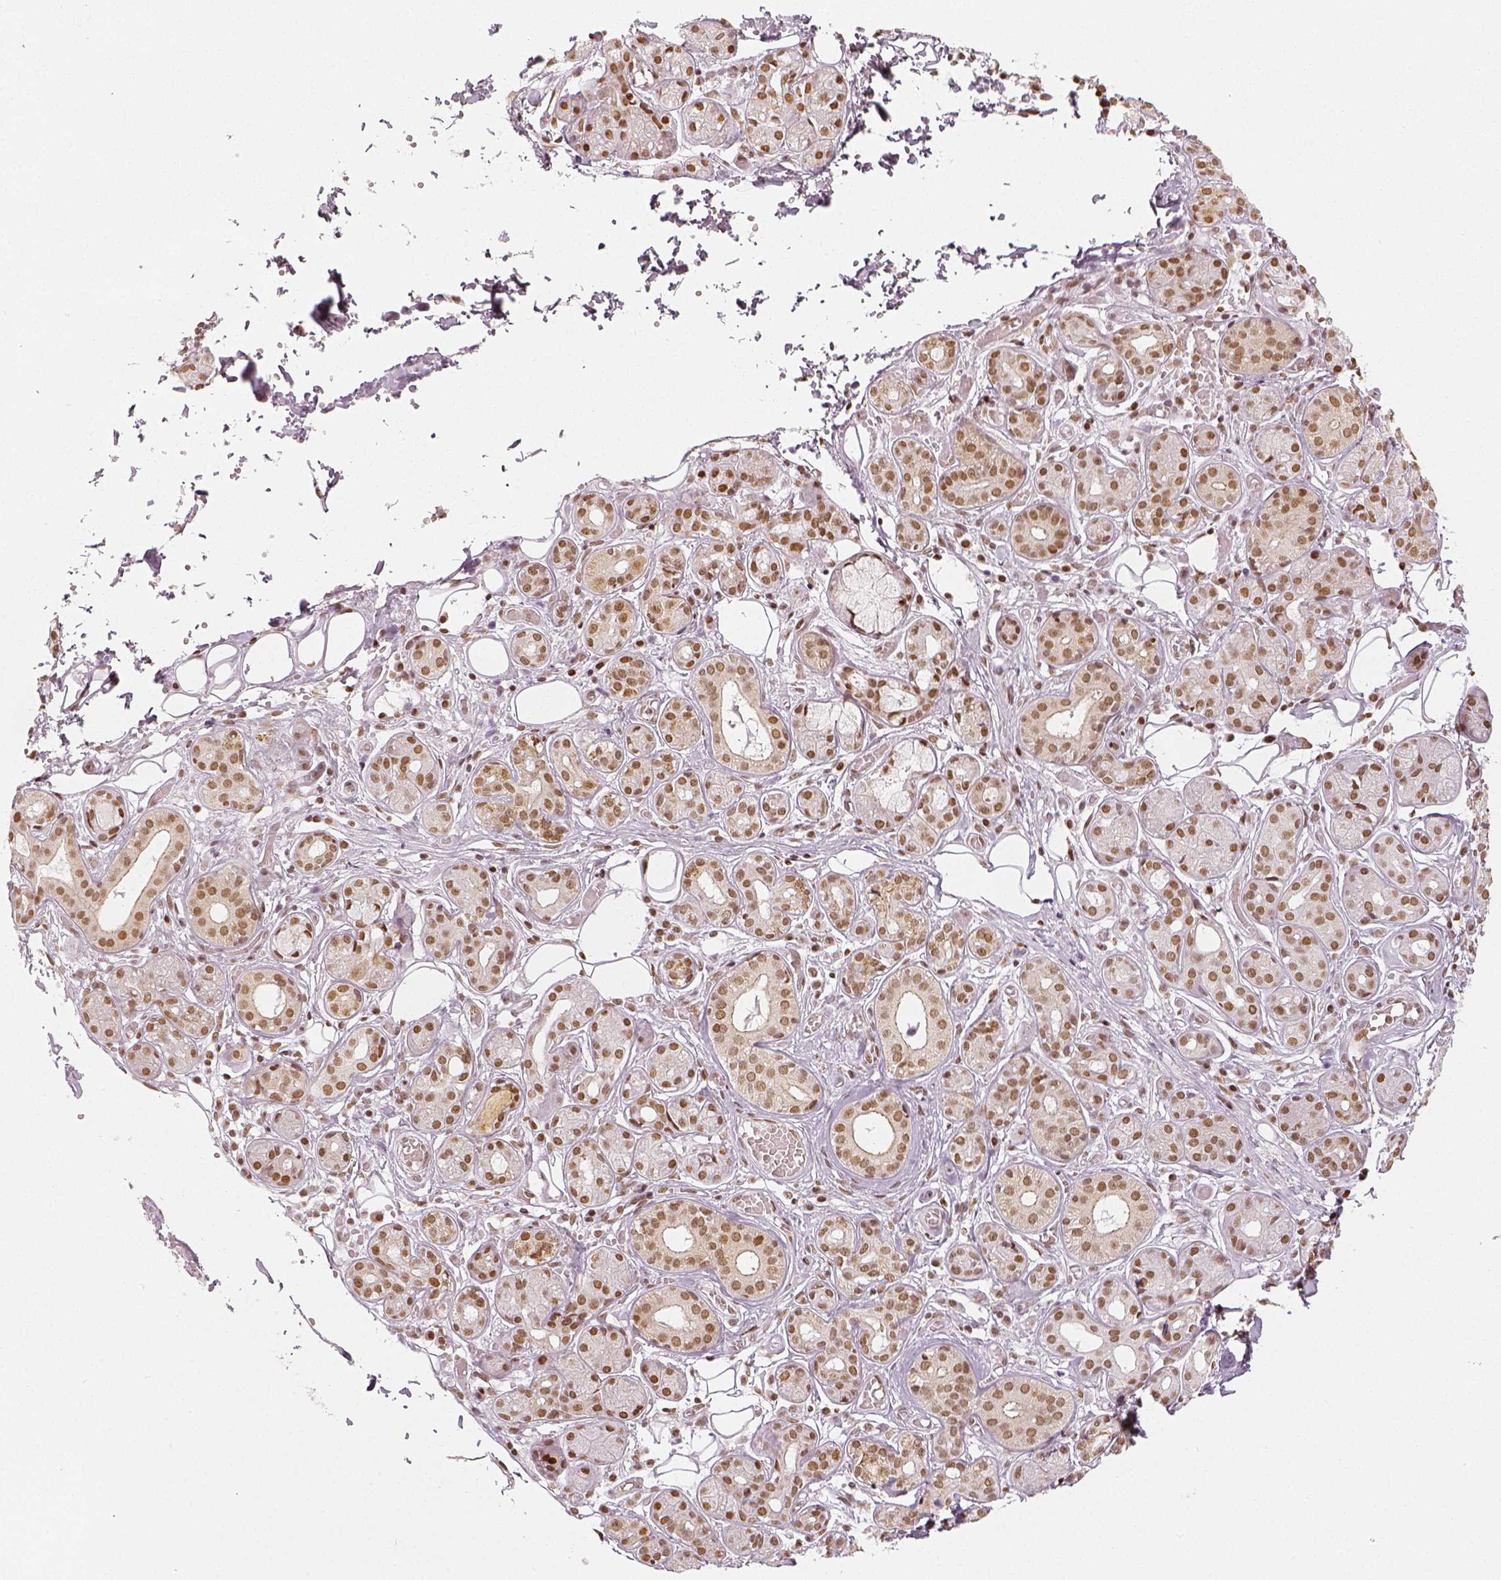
{"staining": {"intensity": "moderate", "quantity": ">75%", "location": "nuclear"}, "tissue": "salivary gland", "cell_type": "Glandular cells", "image_type": "normal", "snomed": [{"axis": "morphology", "description": "Normal tissue, NOS"}, {"axis": "topography", "description": "Salivary gland"}, {"axis": "topography", "description": "Peripheral nerve tissue"}], "caption": "Immunohistochemistry staining of unremarkable salivary gland, which shows medium levels of moderate nuclear positivity in about >75% of glandular cells indicating moderate nuclear protein staining. The staining was performed using DAB (brown) for protein detection and nuclei were counterstained in hematoxylin (blue).", "gene": "KDM5B", "patient": {"sex": "male", "age": 71}}